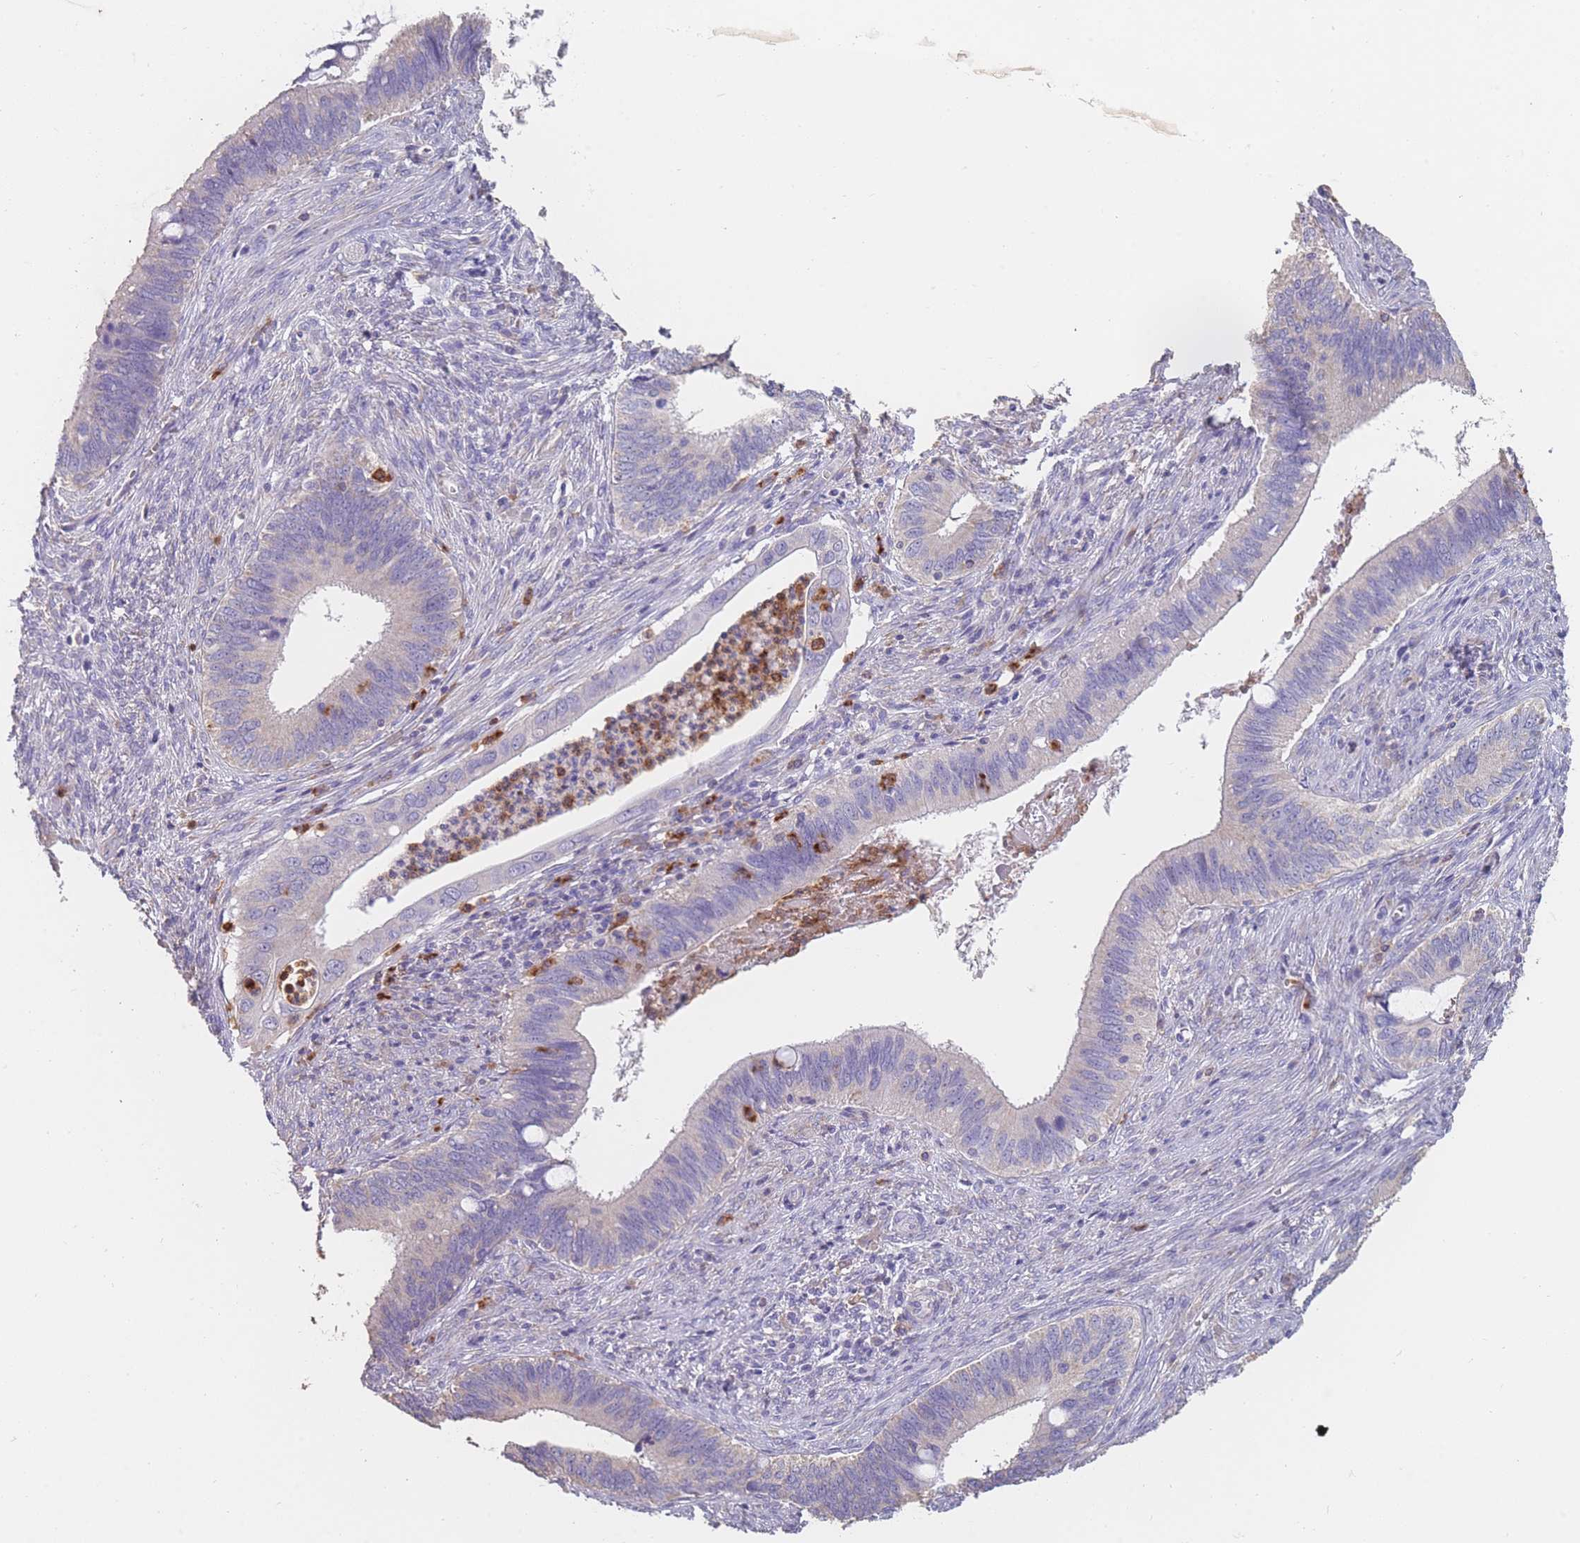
{"staining": {"intensity": "negative", "quantity": "none", "location": "none"}, "tissue": "cervical cancer", "cell_type": "Tumor cells", "image_type": "cancer", "snomed": [{"axis": "morphology", "description": "Adenocarcinoma, NOS"}, {"axis": "topography", "description": "Cervix"}], "caption": "Immunohistochemistry photomicrograph of neoplastic tissue: human cervical cancer stained with DAB (3,3'-diaminobenzidine) exhibits no significant protein positivity in tumor cells. Nuclei are stained in blue.", "gene": "CLEC12A", "patient": {"sex": "female", "age": 42}}